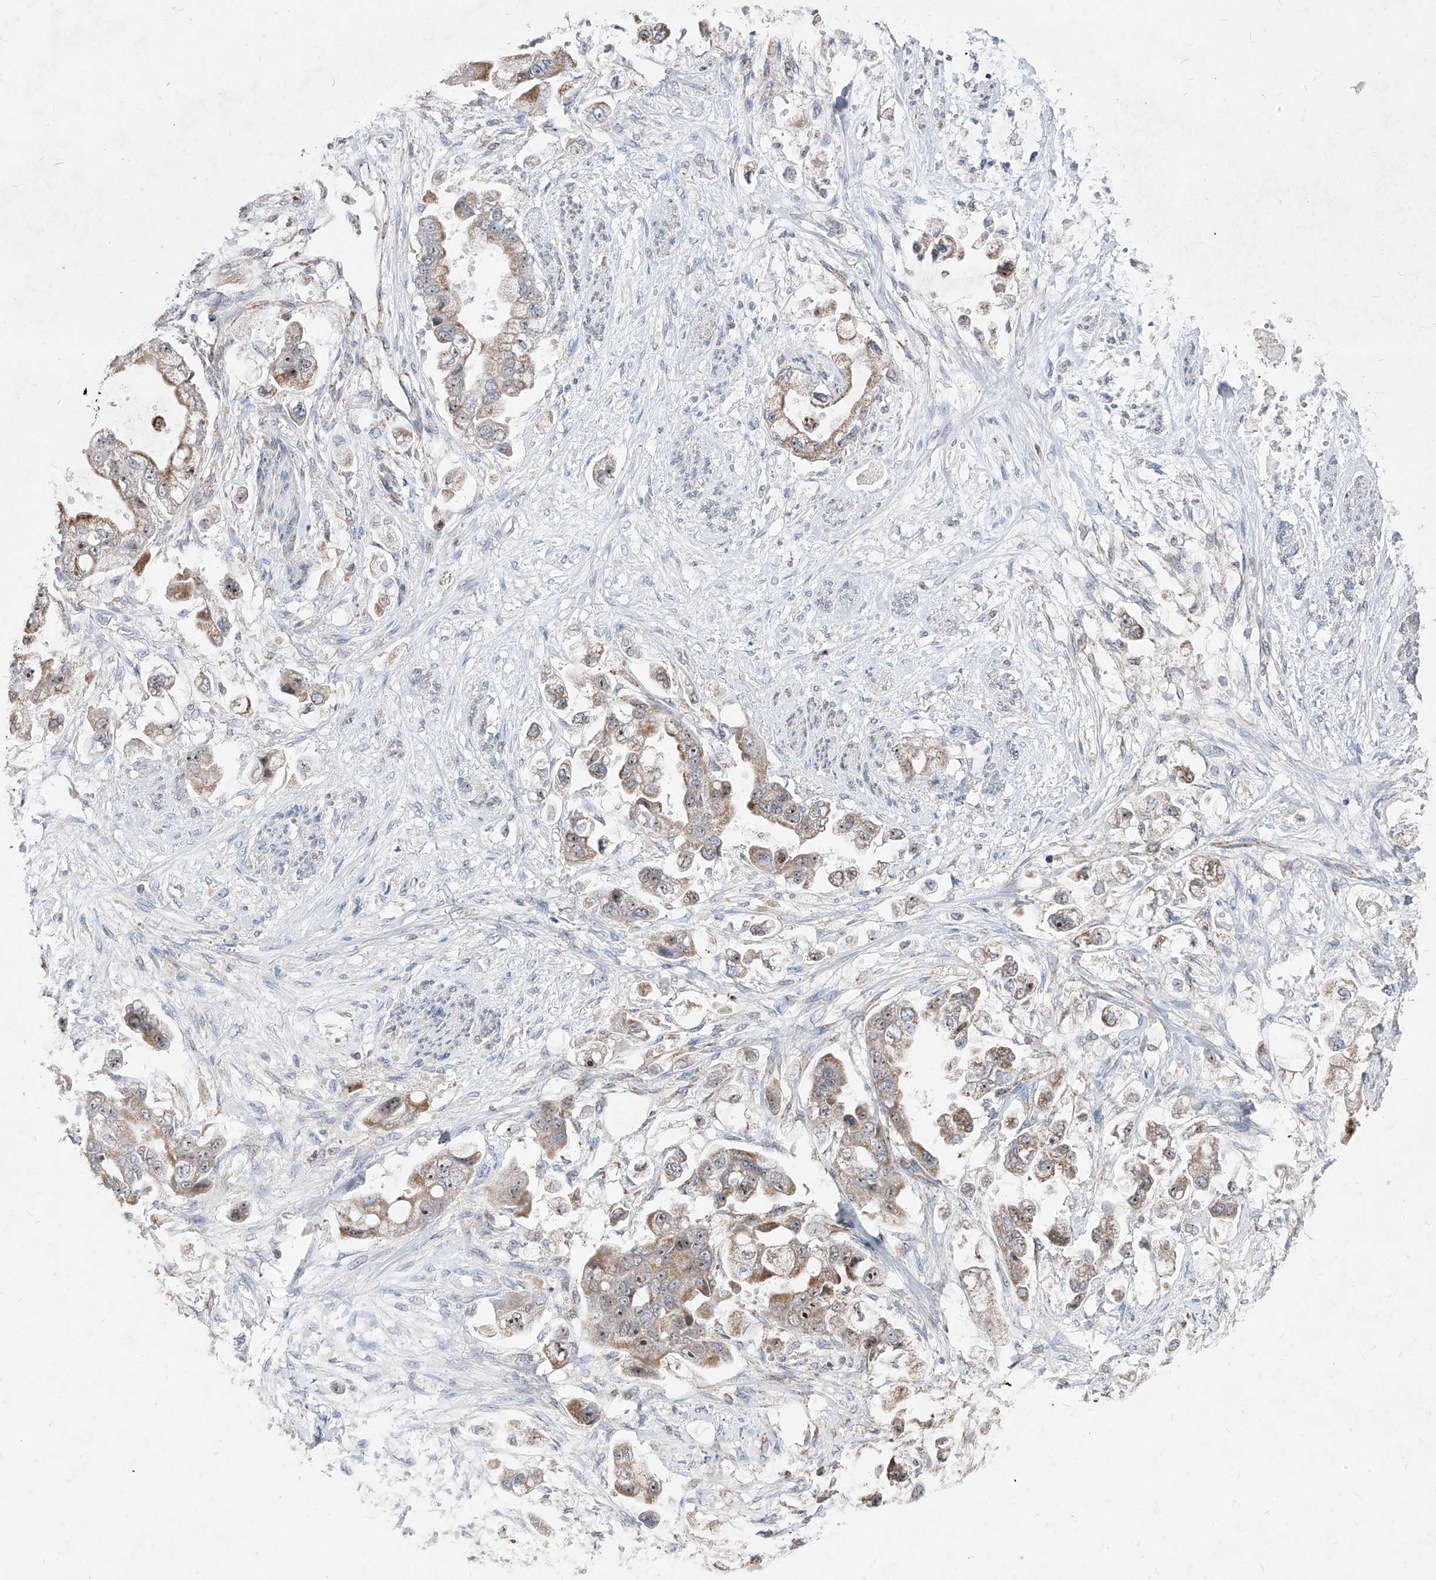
{"staining": {"intensity": "weak", "quantity": ">75%", "location": "cytoplasmic/membranous,nuclear"}, "tissue": "stomach cancer", "cell_type": "Tumor cells", "image_type": "cancer", "snomed": [{"axis": "morphology", "description": "Adenocarcinoma, NOS"}, {"axis": "topography", "description": "Stomach"}], "caption": "This is an image of immunohistochemistry staining of stomach cancer, which shows weak staining in the cytoplasmic/membranous and nuclear of tumor cells.", "gene": "NDUFB3", "patient": {"sex": "male", "age": 62}}